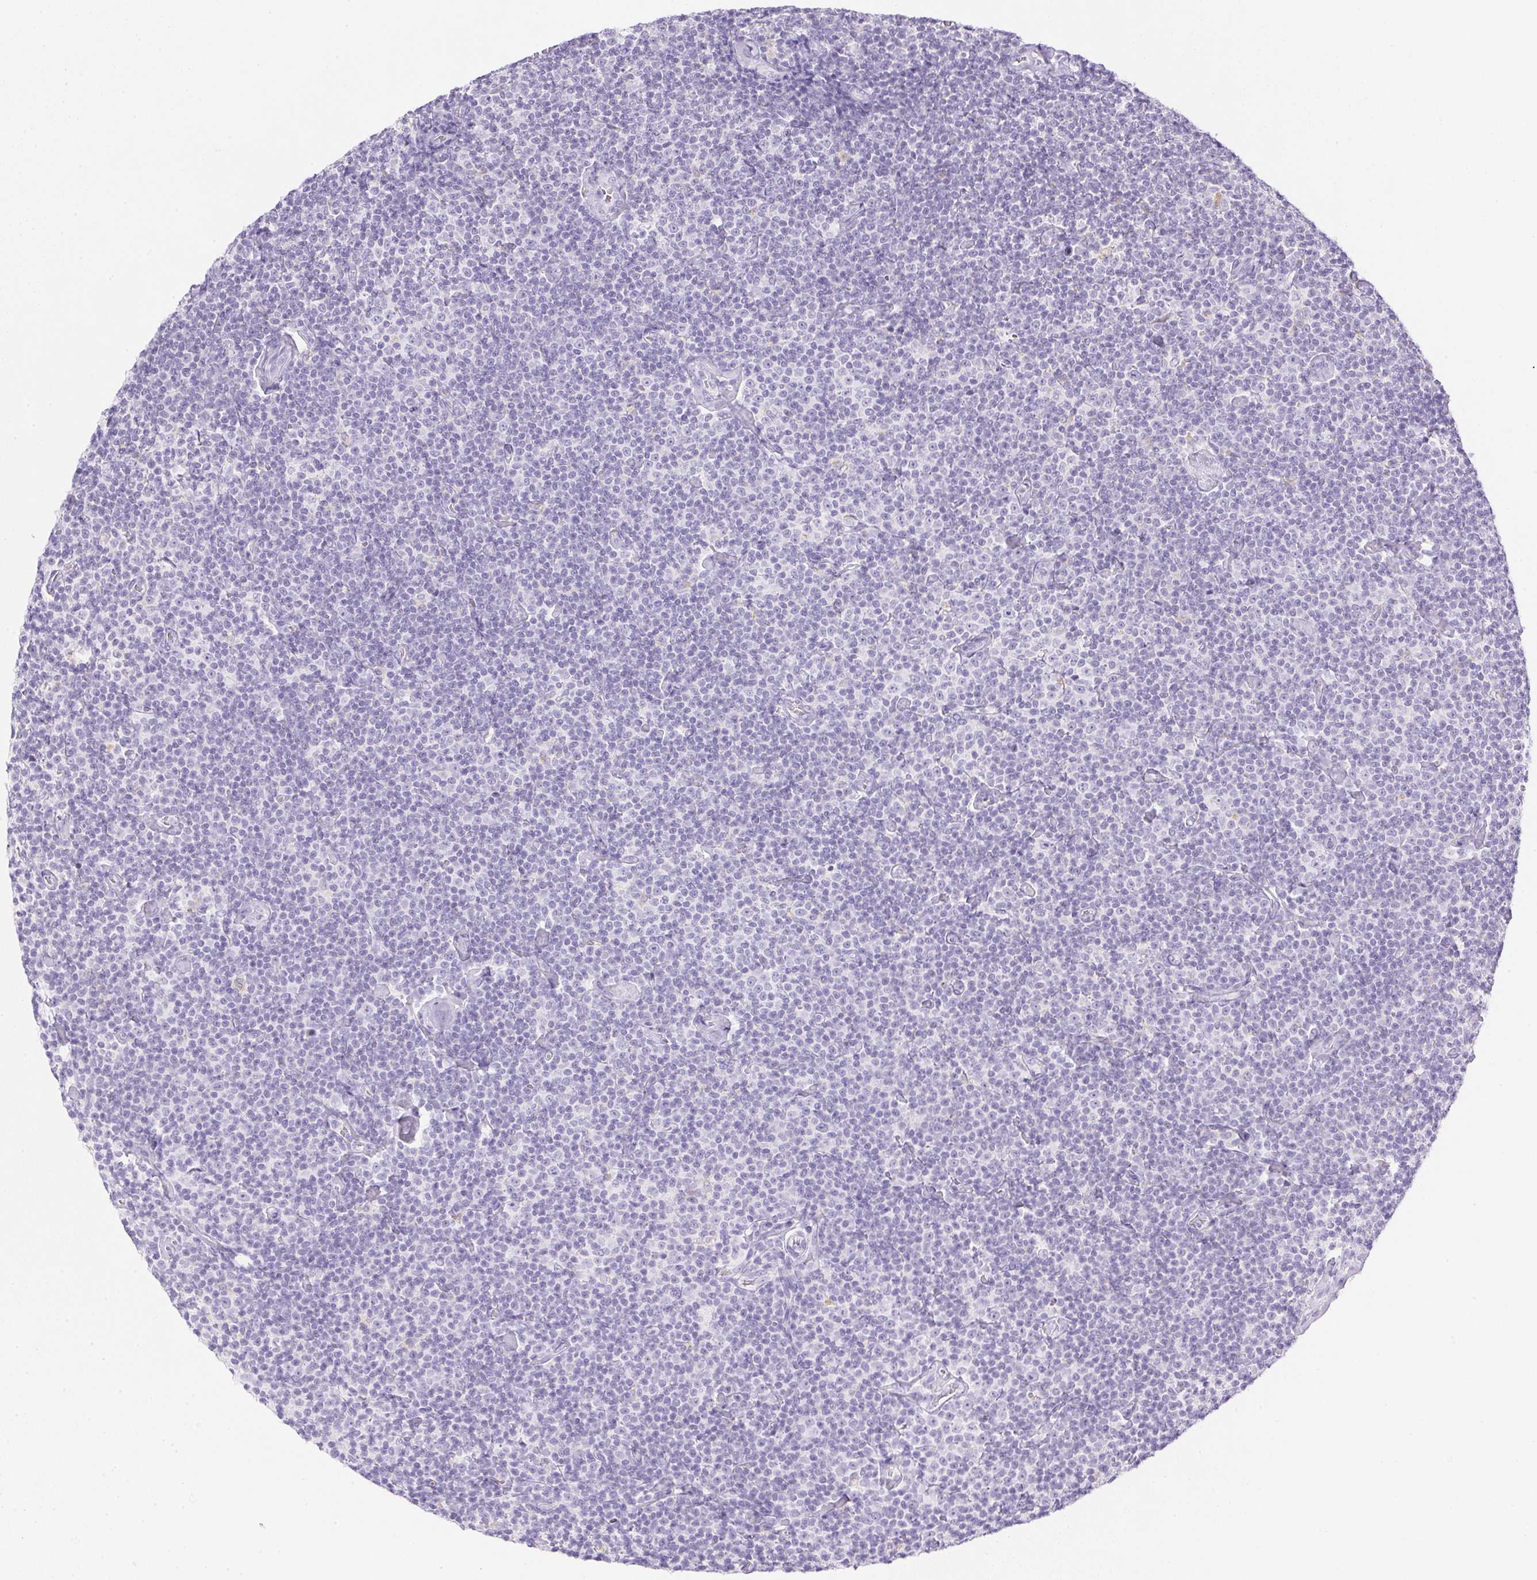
{"staining": {"intensity": "negative", "quantity": "none", "location": "none"}, "tissue": "lymphoma", "cell_type": "Tumor cells", "image_type": "cancer", "snomed": [{"axis": "morphology", "description": "Malignant lymphoma, non-Hodgkin's type, Low grade"}, {"axis": "topography", "description": "Lymph node"}], "caption": "Immunohistochemistry of human low-grade malignant lymphoma, non-Hodgkin's type reveals no staining in tumor cells.", "gene": "ATP6V1G3", "patient": {"sex": "male", "age": 81}}